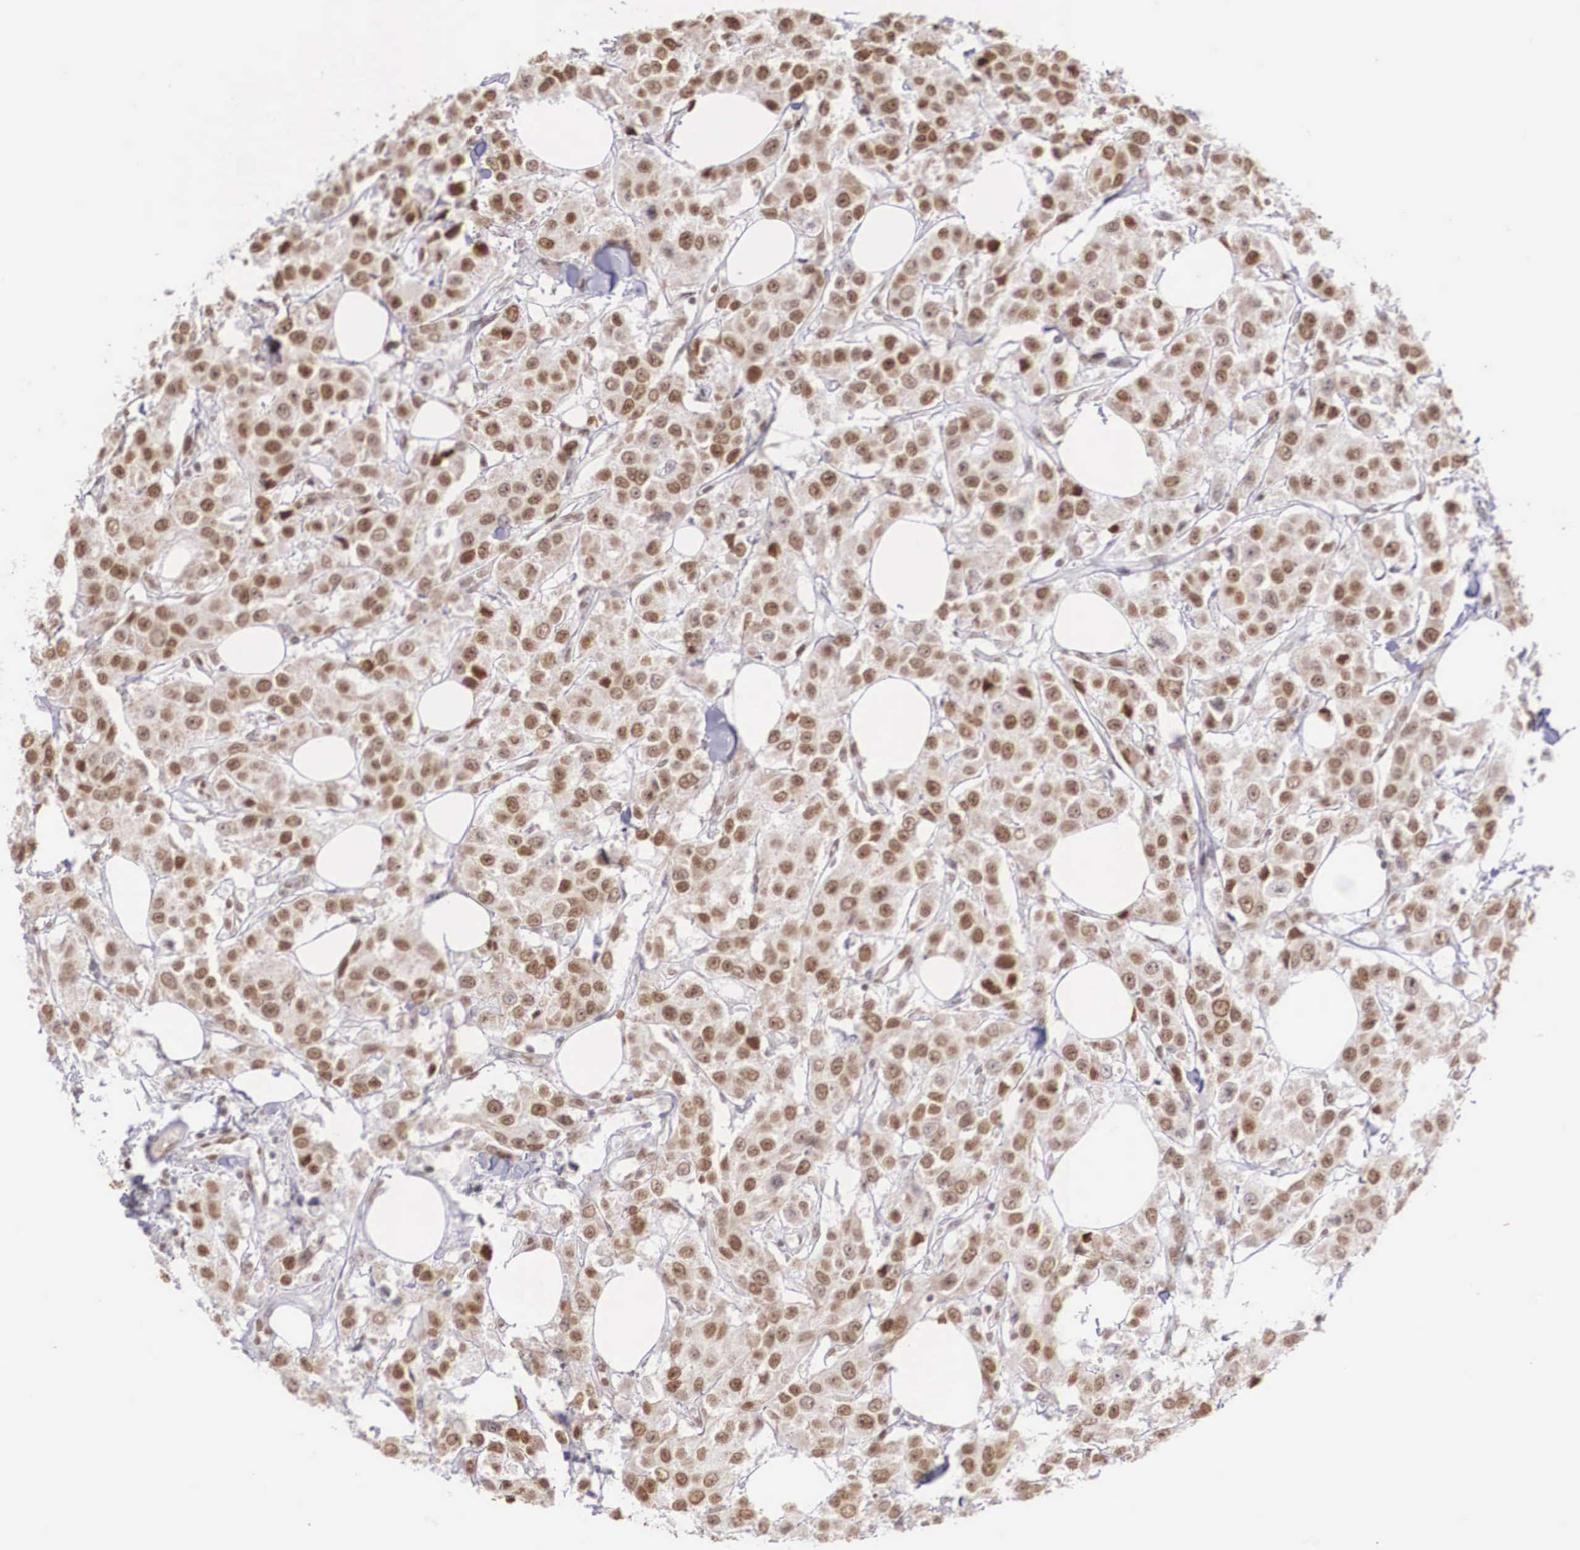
{"staining": {"intensity": "moderate", "quantity": ">75%", "location": "nuclear"}, "tissue": "breast cancer", "cell_type": "Tumor cells", "image_type": "cancer", "snomed": [{"axis": "morphology", "description": "Duct carcinoma"}, {"axis": "topography", "description": "Breast"}], "caption": "DAB (3,3'-diaminobenzidine) immunohistochemical staining of breast cancer exhibits moderate nuclear protein expression in about >75% of tumor cells. The protein is stained brown, and the nuclei are stained in blue (DAB (3,3'-diaminobenzidine) IHC with brightfield microscopy, high magnification).", "gene": "HMGN5", "patient": {"sex": "female", "age": 58}}